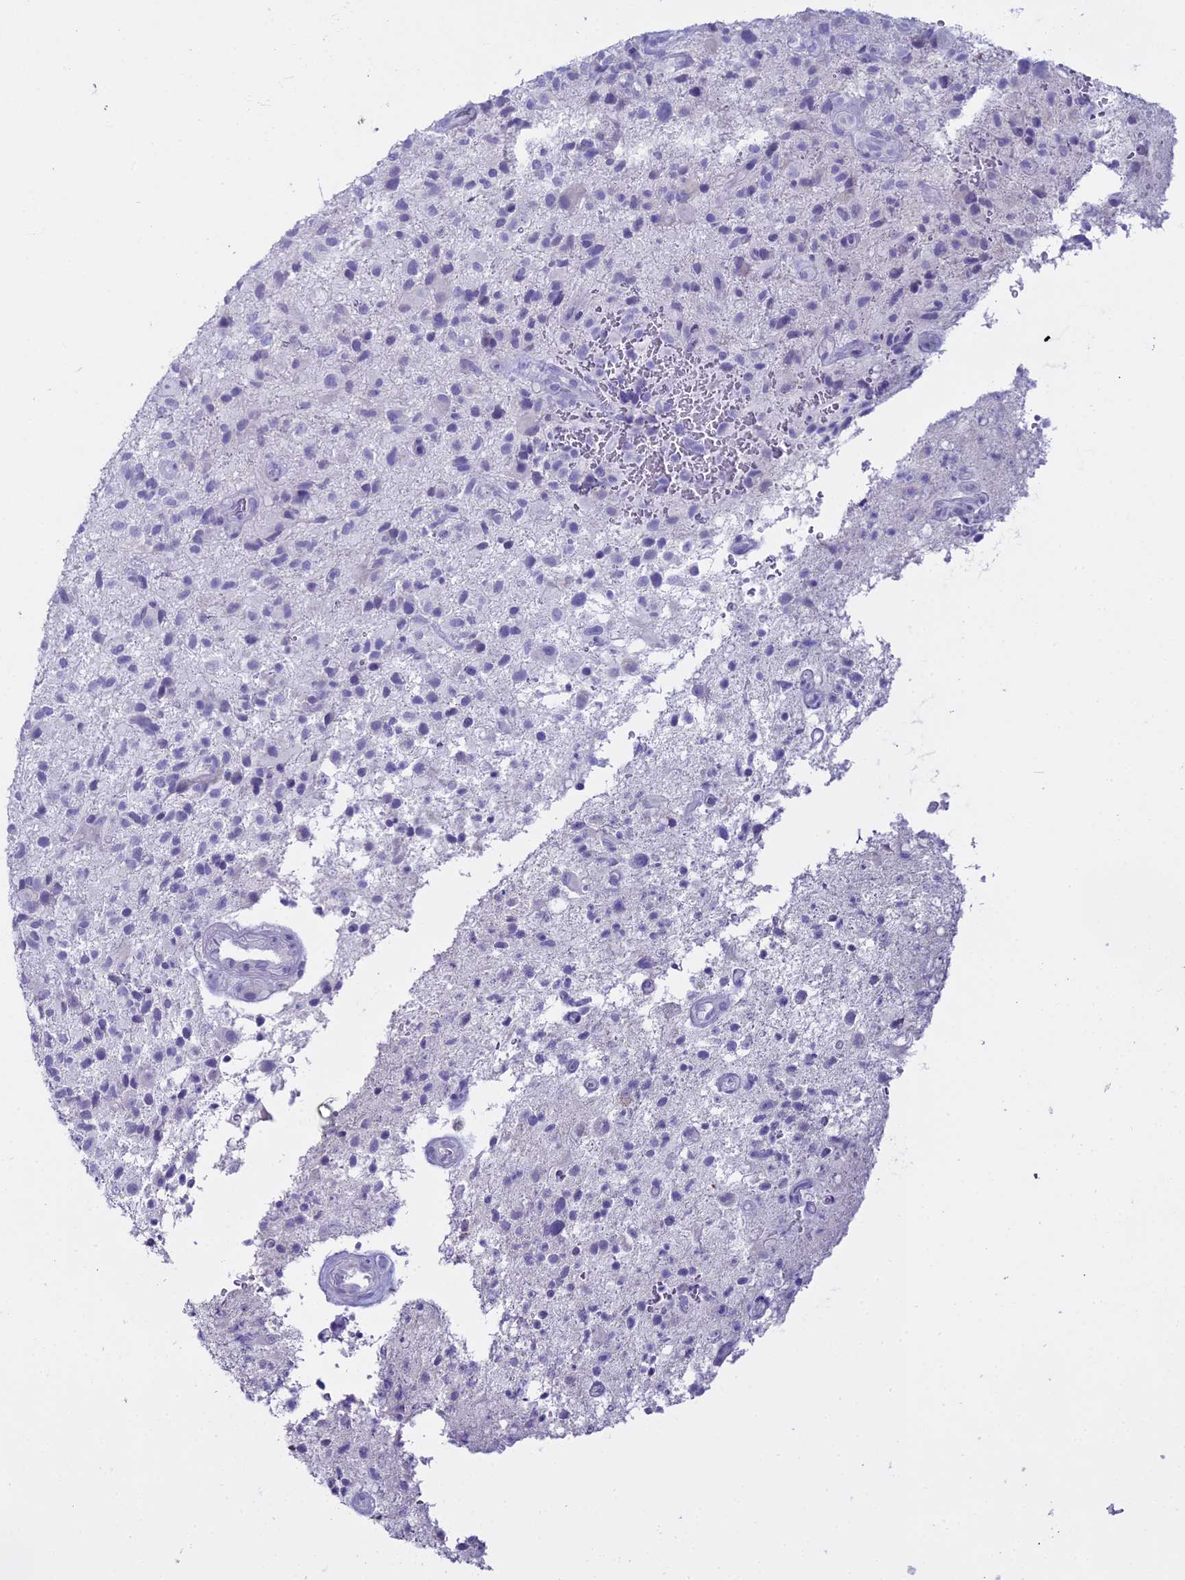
{"staining": {"intensity": "negative", "quantity": "none", "location": "none"}, "tissue": "glioma", "cell_type": "Tumor cells", "image_type": "cancer", "snomed": [{"axis": "morphology", "description": "Glioma, malignant, High grade"}, {"axis": "topography", "description": "Brain"}], "caption": "Image shows no protein positivity in tumor cells of malignant glioma (high-grade) tissue.", "gene": "ALPP", "patient": {"sex": "male", "age": 47}}